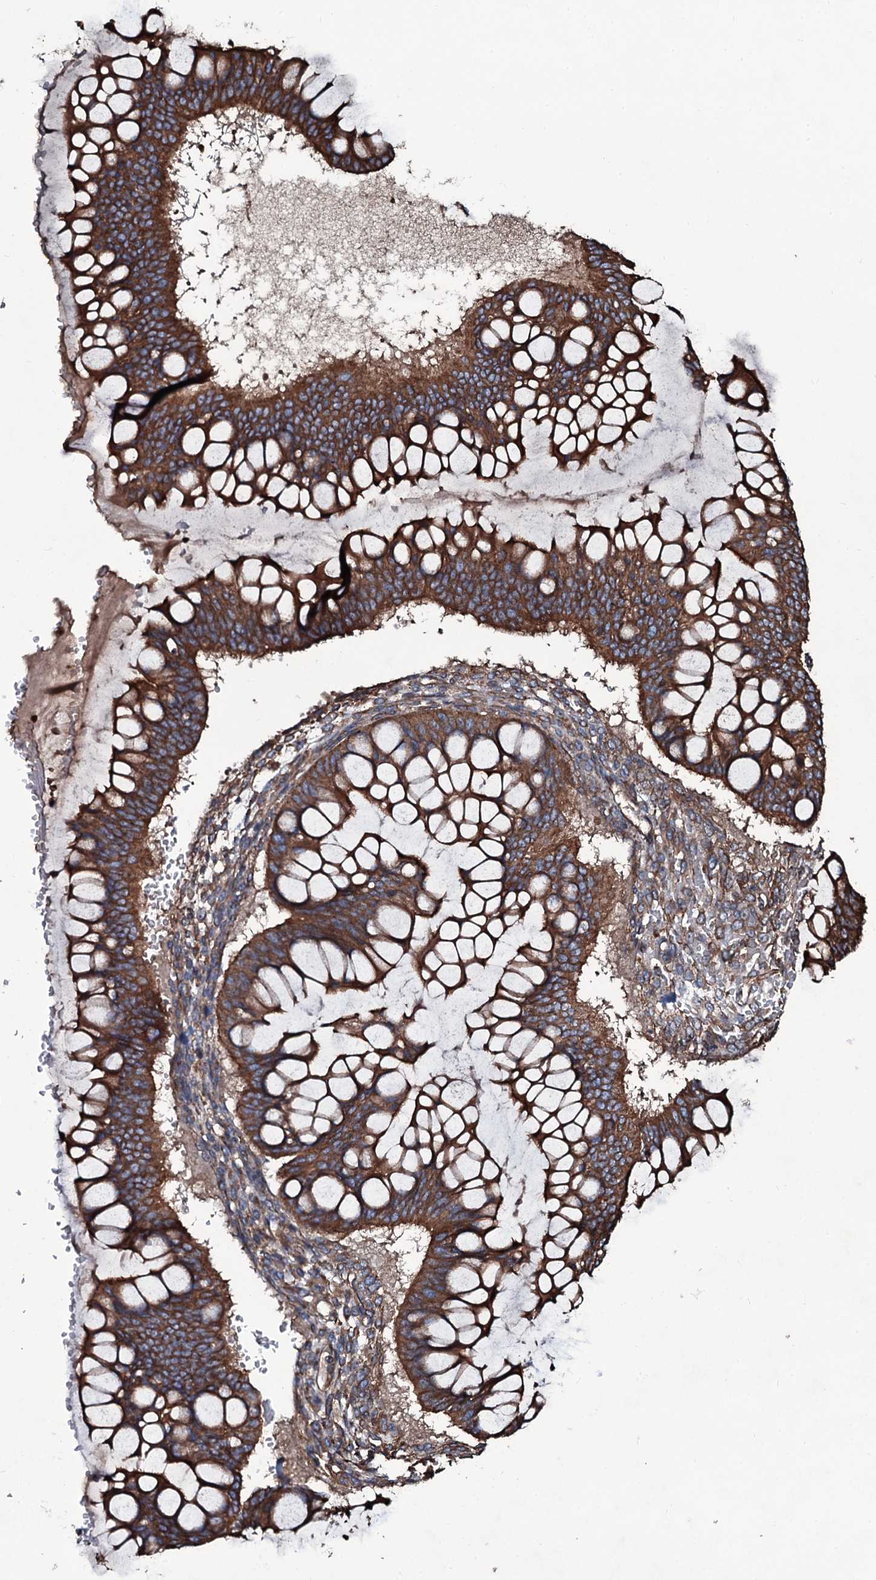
{"staining": {"intensity": "strong", "quantity": ">75%", "location": "cytoplasmic/membranous"}, "tissue": "ovarian cancer", "cell_type": "Tumor cells", "image_type": "cancer", "snomed": [{"axis": "morphology", "description": "Cystadenocarcinoma, mucinous, NOS"}, {"axis": "topography", "description": "Ovary"}], "caption": "The image demonstrates a brown stain indicating the presence of a protein in the cytoplasmic/membranous of tumor cells in ovarian cancer.", "gene": "DMAC2", "patient": {"sex": "female", "age": 73}}